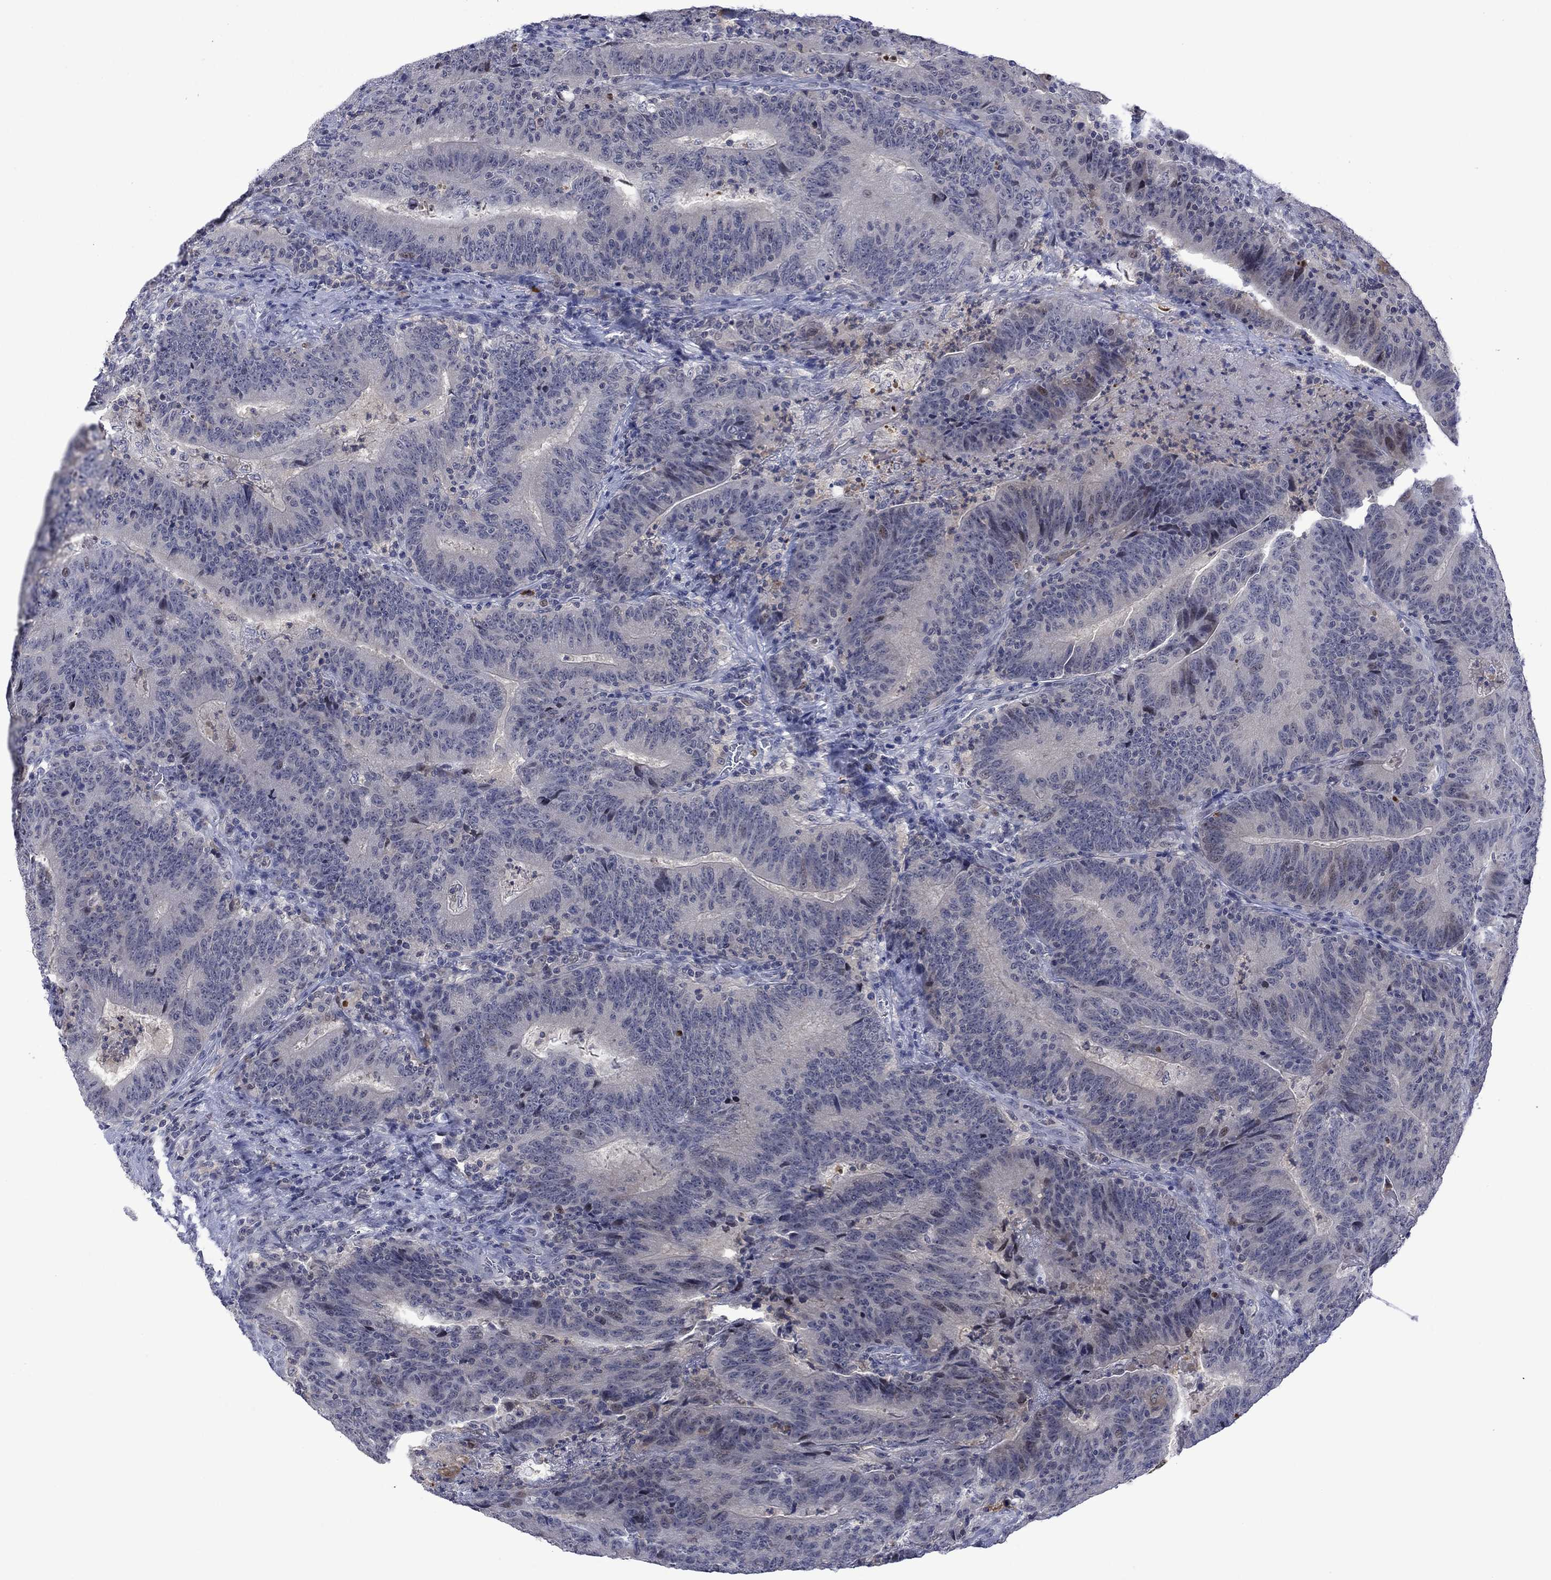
{"staining": {"intensity": "negative", "quantity": "none", "location": "none"}, "tissue": "colorectal cancer", "cell_type": "Tumor cells", "image_type": "cancer", "snomed": [{"axis": "morphology", "description": "Adenocarcinoma, NOS"}, {"axis": "topography", "description": "Colon"}], "caption": "Immunohistochemical staining of human colorectal cancer (adenocarcinoma) reveals no significant positivity in tumor cells.", "gene": "AGL", "patient": {"sex": "female", "age": 75}}